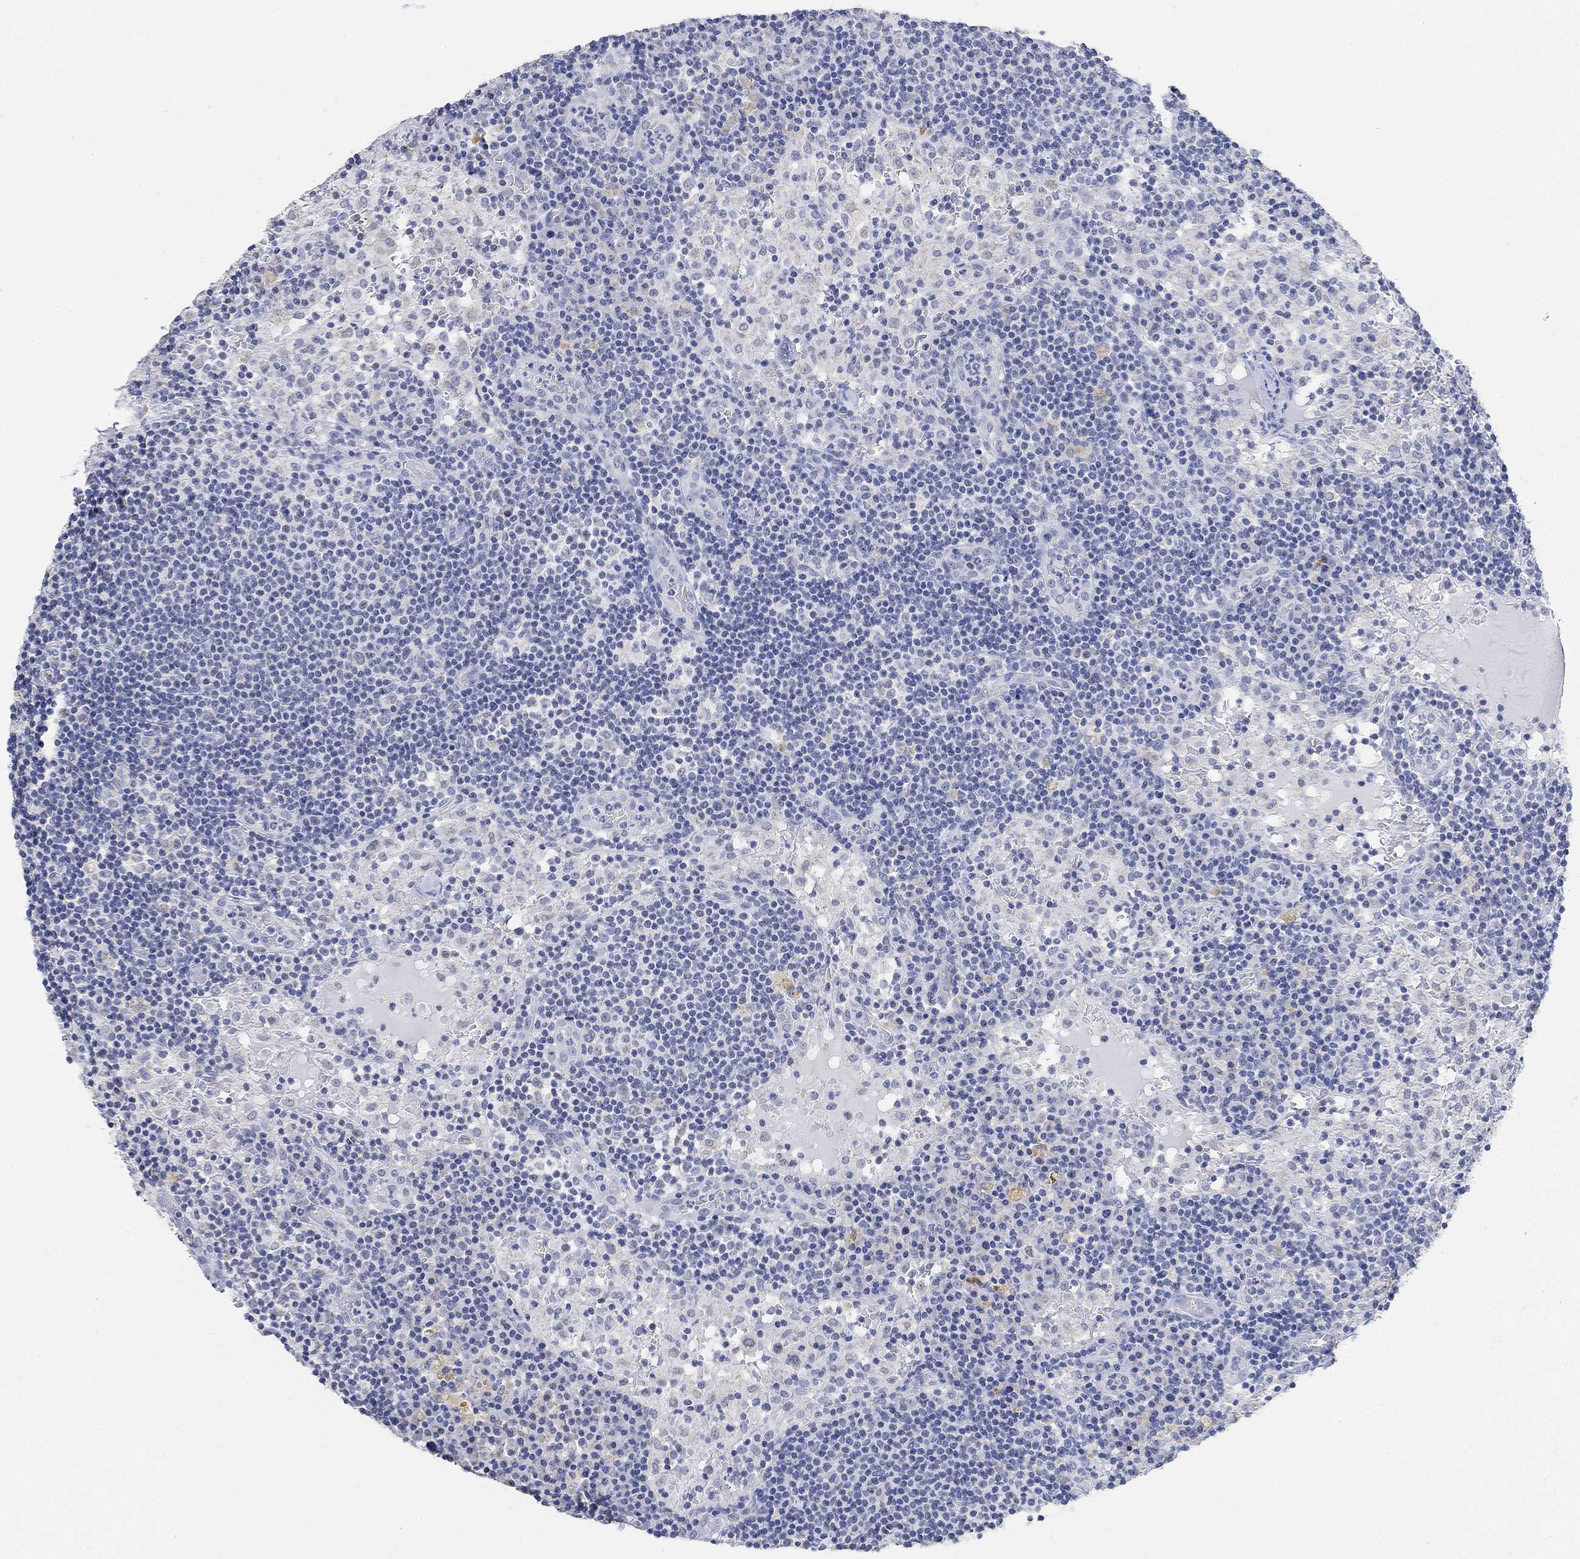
{"staining": {"intensity": "negative", "quantity": "none", "location": "none"}, "tissue": "lymph node", "cell_type": "Germinal center cells", "image_type": "normal", "snomed": [{"axis": "morphology", "description": "Normal tissue, NOS"}, {"axis": "topography", "description": "Lymph node"}], "caption": "Human lymph node stained for a protein using immunohistochemistry (IHC) reveals no staining in germinal center cells.", "gene": "SYT12", "patient": {"sex": "male", "age": 62}}